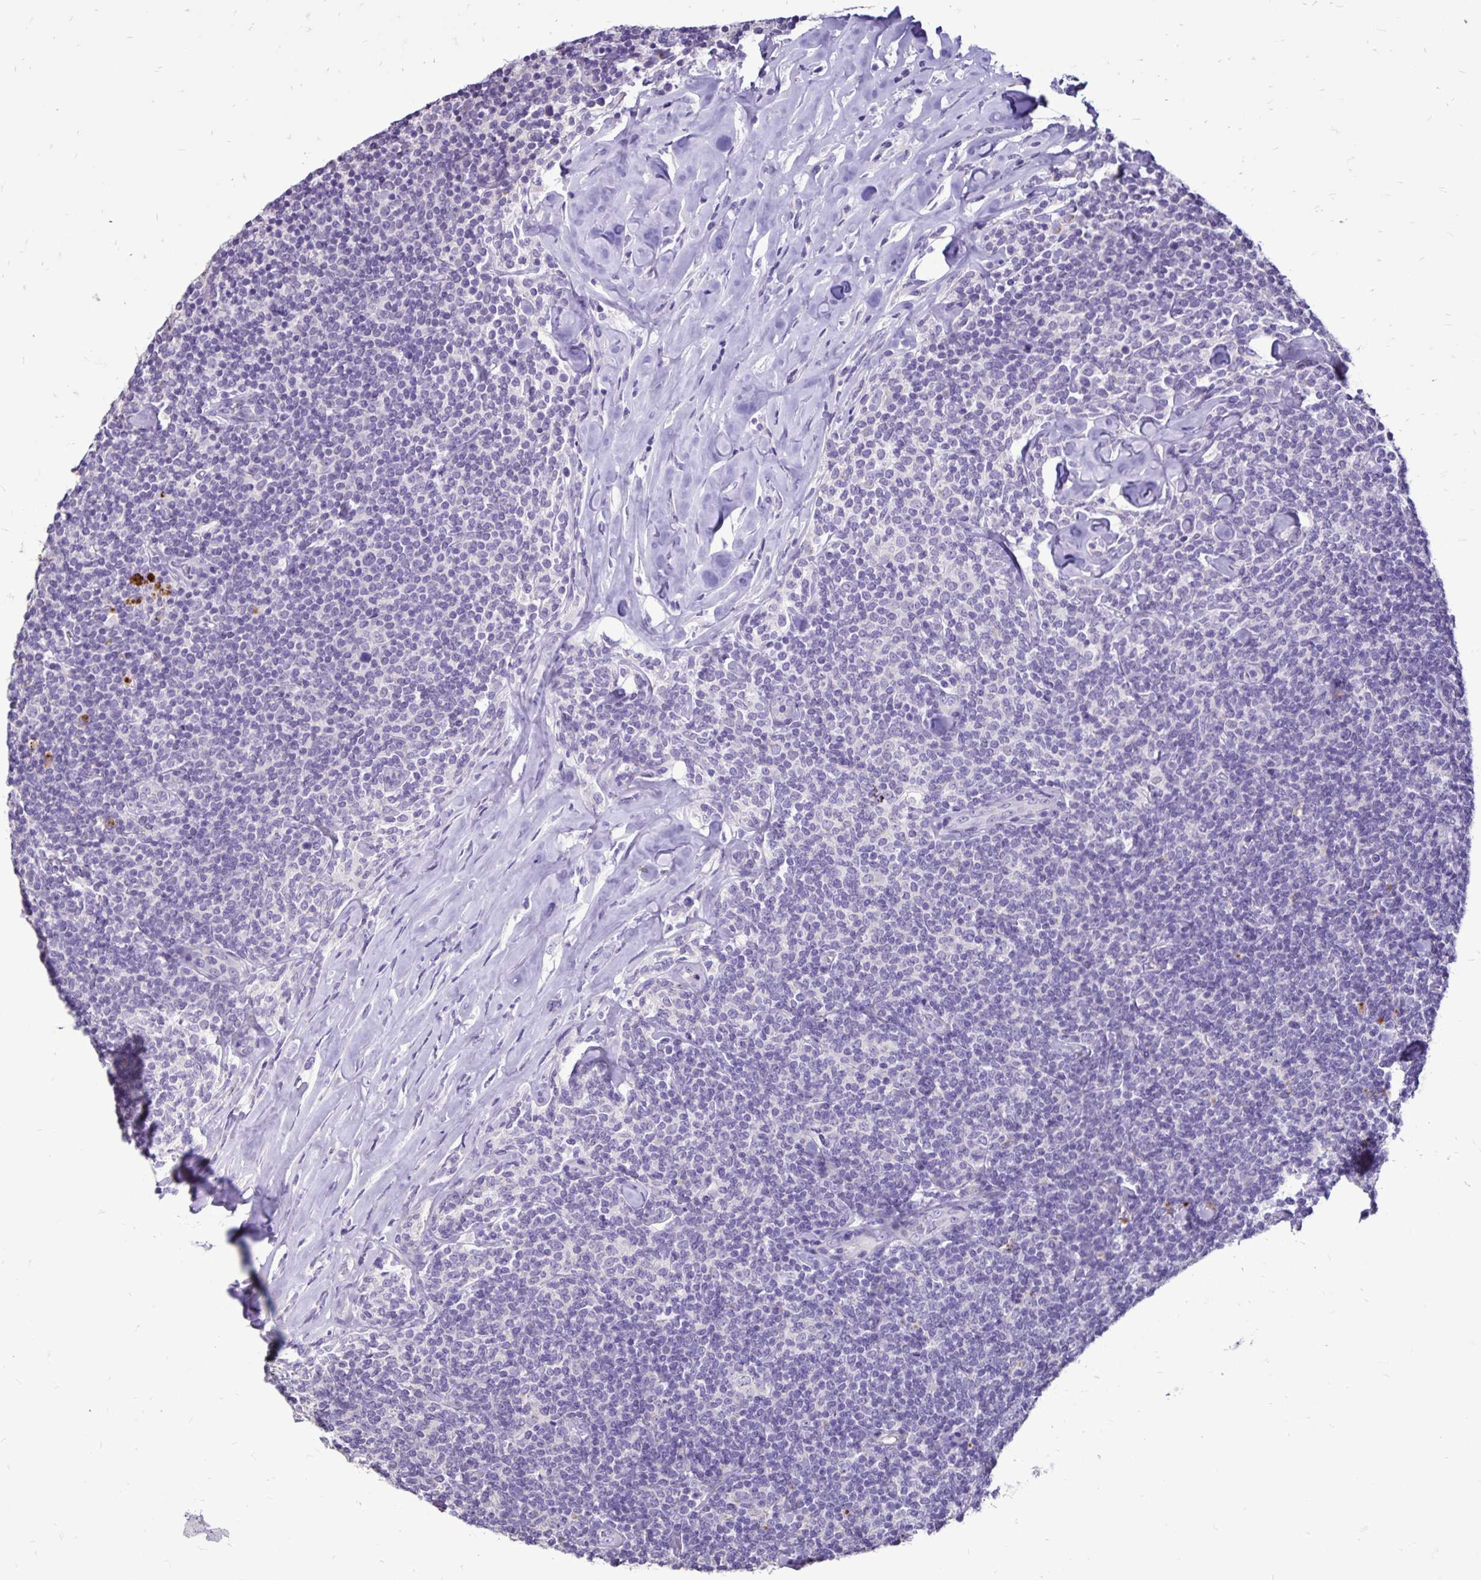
{"staining": {"intensity": "negative", "quantity": "none", "location": "none"}, "tissue": "lymphoma", "cell_type": "Tumor cells", "image_type": "cancer", "snomed": [{"axis": "morphology", "description": "Malignant lymphoma, non-Hodgkin's type, Low grade"}, {"axis": "topography", "description": "Lymph node"}], "caption": "High magnification brightfield microscopy of malignant lymphoma, non-Hodgkin's type (low-grade) stained with DAB (brown) and counterstained with hematoxylin (blue): tumor cells show no significant positivity.", "gene": "EVPL", "patient": {"sex": "female", "age": 56}}